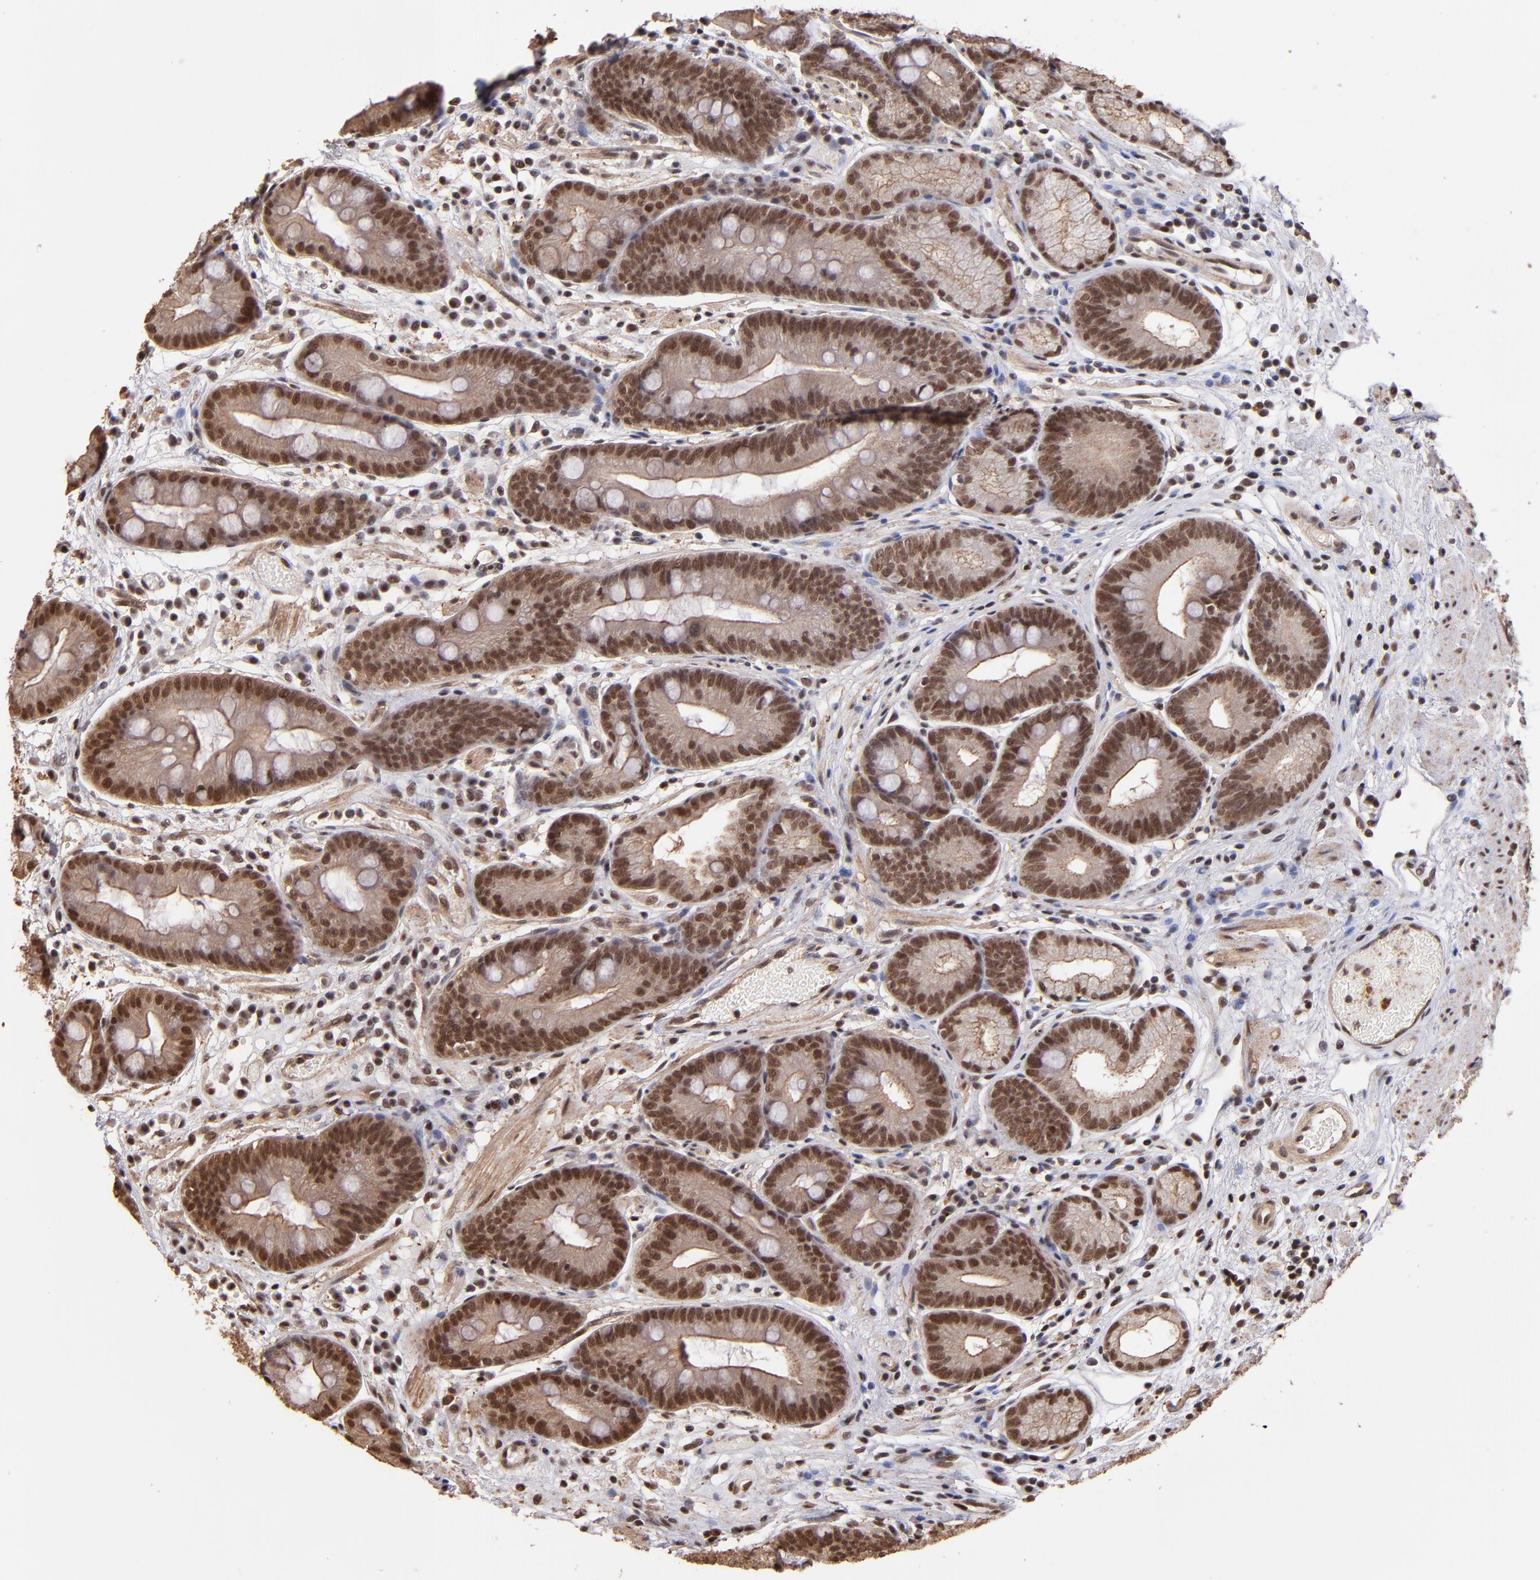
{"staining": {"intensity": "moderate", "quantity": ">75%", "location": "cytoplasmic/membranous,nuclear"}, "tissue": "stomach", "cell_type": "Glandular cells", "image_type": "normal", "snomed": [{"axis": "morphology", "description": "Normal tissue, NOS"}, {"axis": "morphology", "description": "Inflammation, NOS"}, {"axis": "topography", "description": "Stomach, lower"}], "caption": "This is a histology image of immunohistochemistry (IHC) staining of benign stomach, which shows moderate positivity in the cytoplasmic/membranous,nuclear of glandular cells.", "gene": "TERF2", "patient": {"sex": "male", "age": 59}}